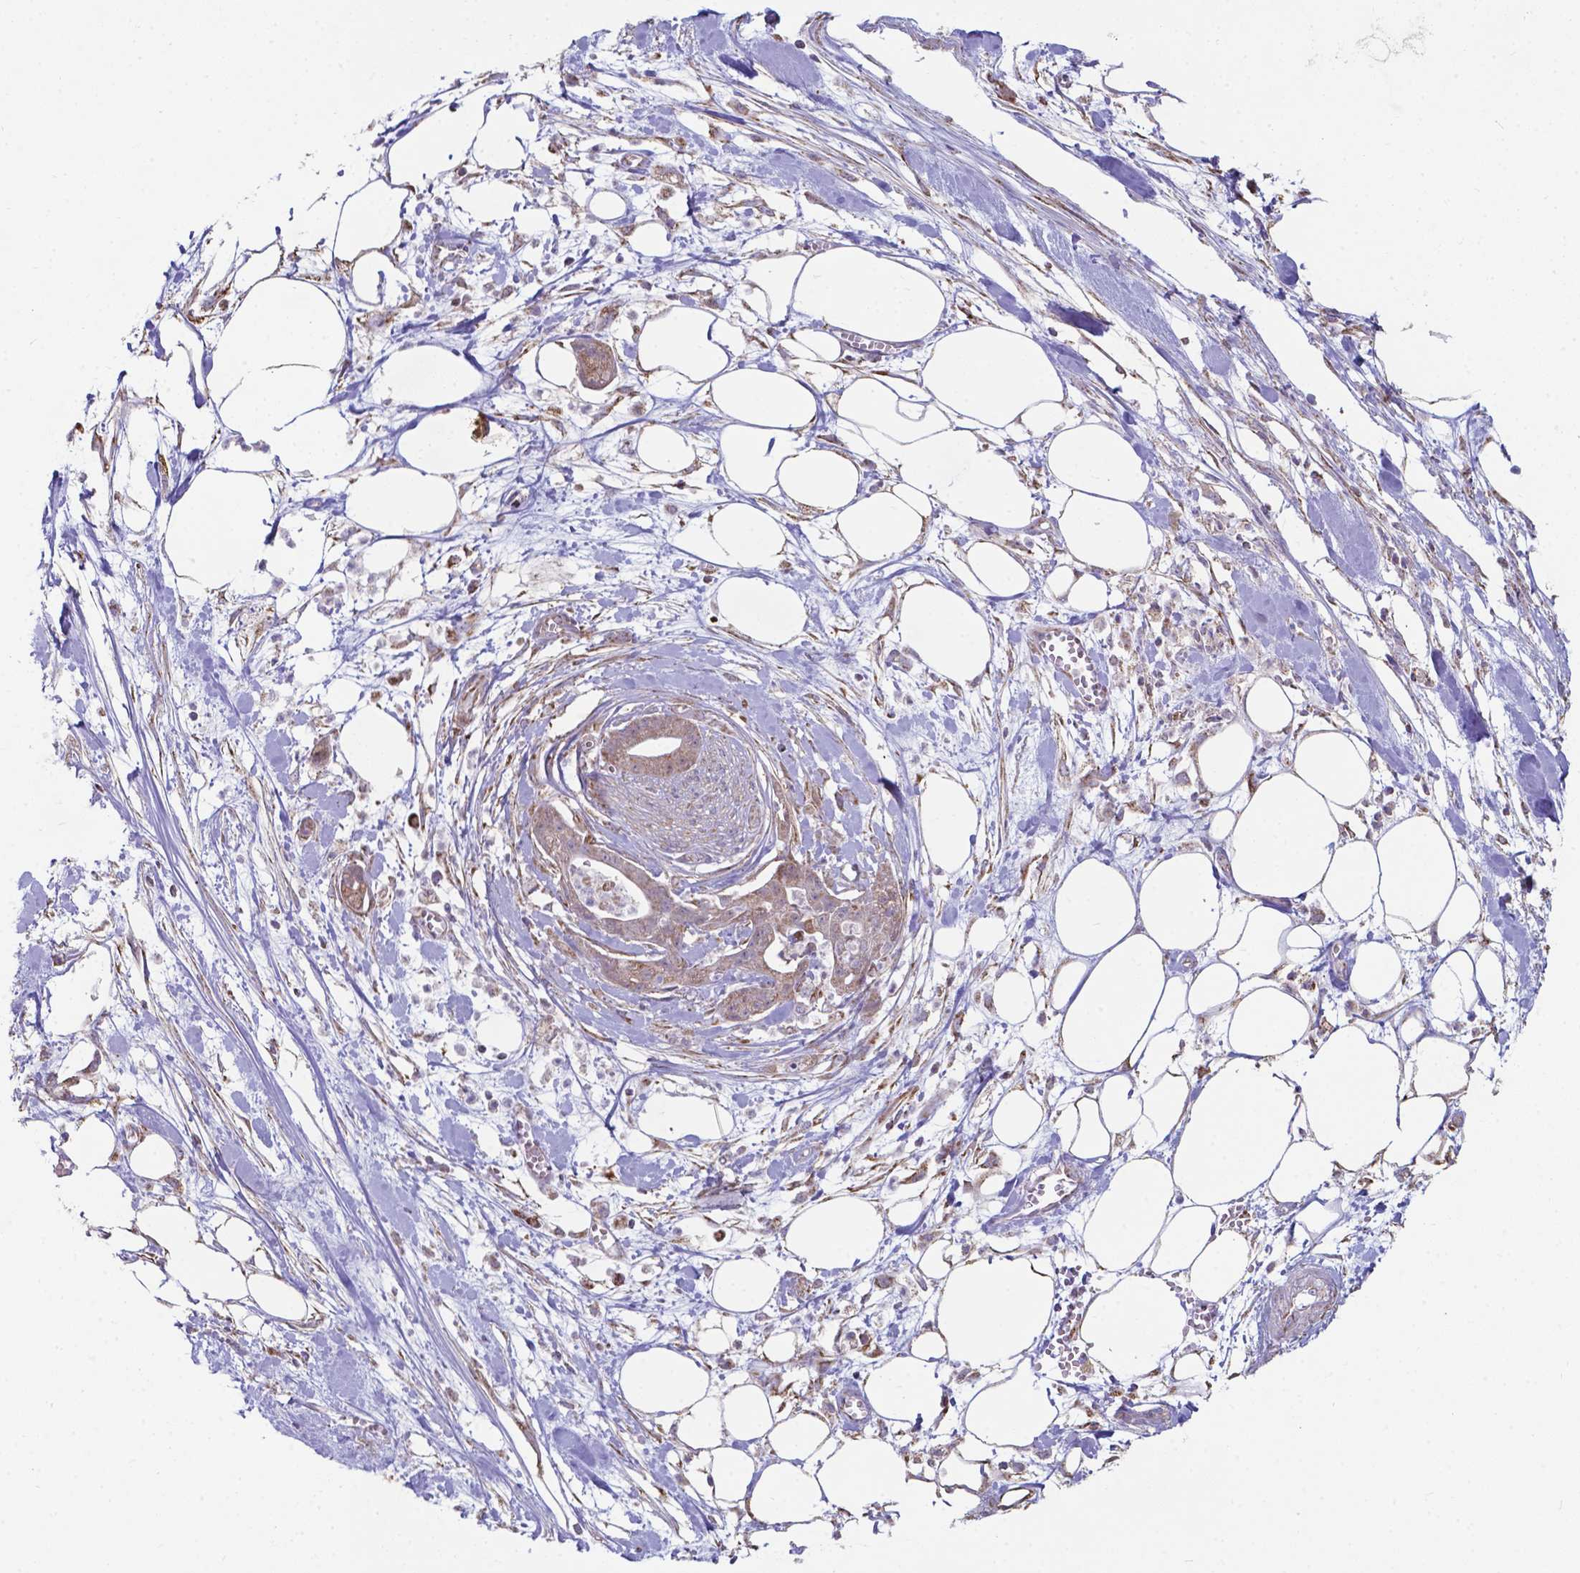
{"staining": {"intensity": "weak", "quantity": ">75%", "location": "cytoplasmic/membranous"}, "tissue": "pancreatic cancer", "cell_type": "Tumor cells", "image_type": "cancer", "snomed": [{"axis": "morphology", "description": "Normal tissue, NOS"}, {"axis": "morphology", "description": "Adenocarcinoma, NOS"}, {"axis": "topography", "description": "Lymph node"}, {"axis": "topography", "description": "Pancreas"}], "caption": "Protein expression analysis of adenocarcinoma (pancreatic) shows weak cytoplasmic/membranous staining in approximately >75% of tumor cells. The protein is stained brown, and the nuclei are stained in blue (DAB (3,3'-diaminobenzidine) IHC with brightfield microscopy, high magnification).", "gene": "FAM114A1", "patient": {"sex": "female", "age": 58}}